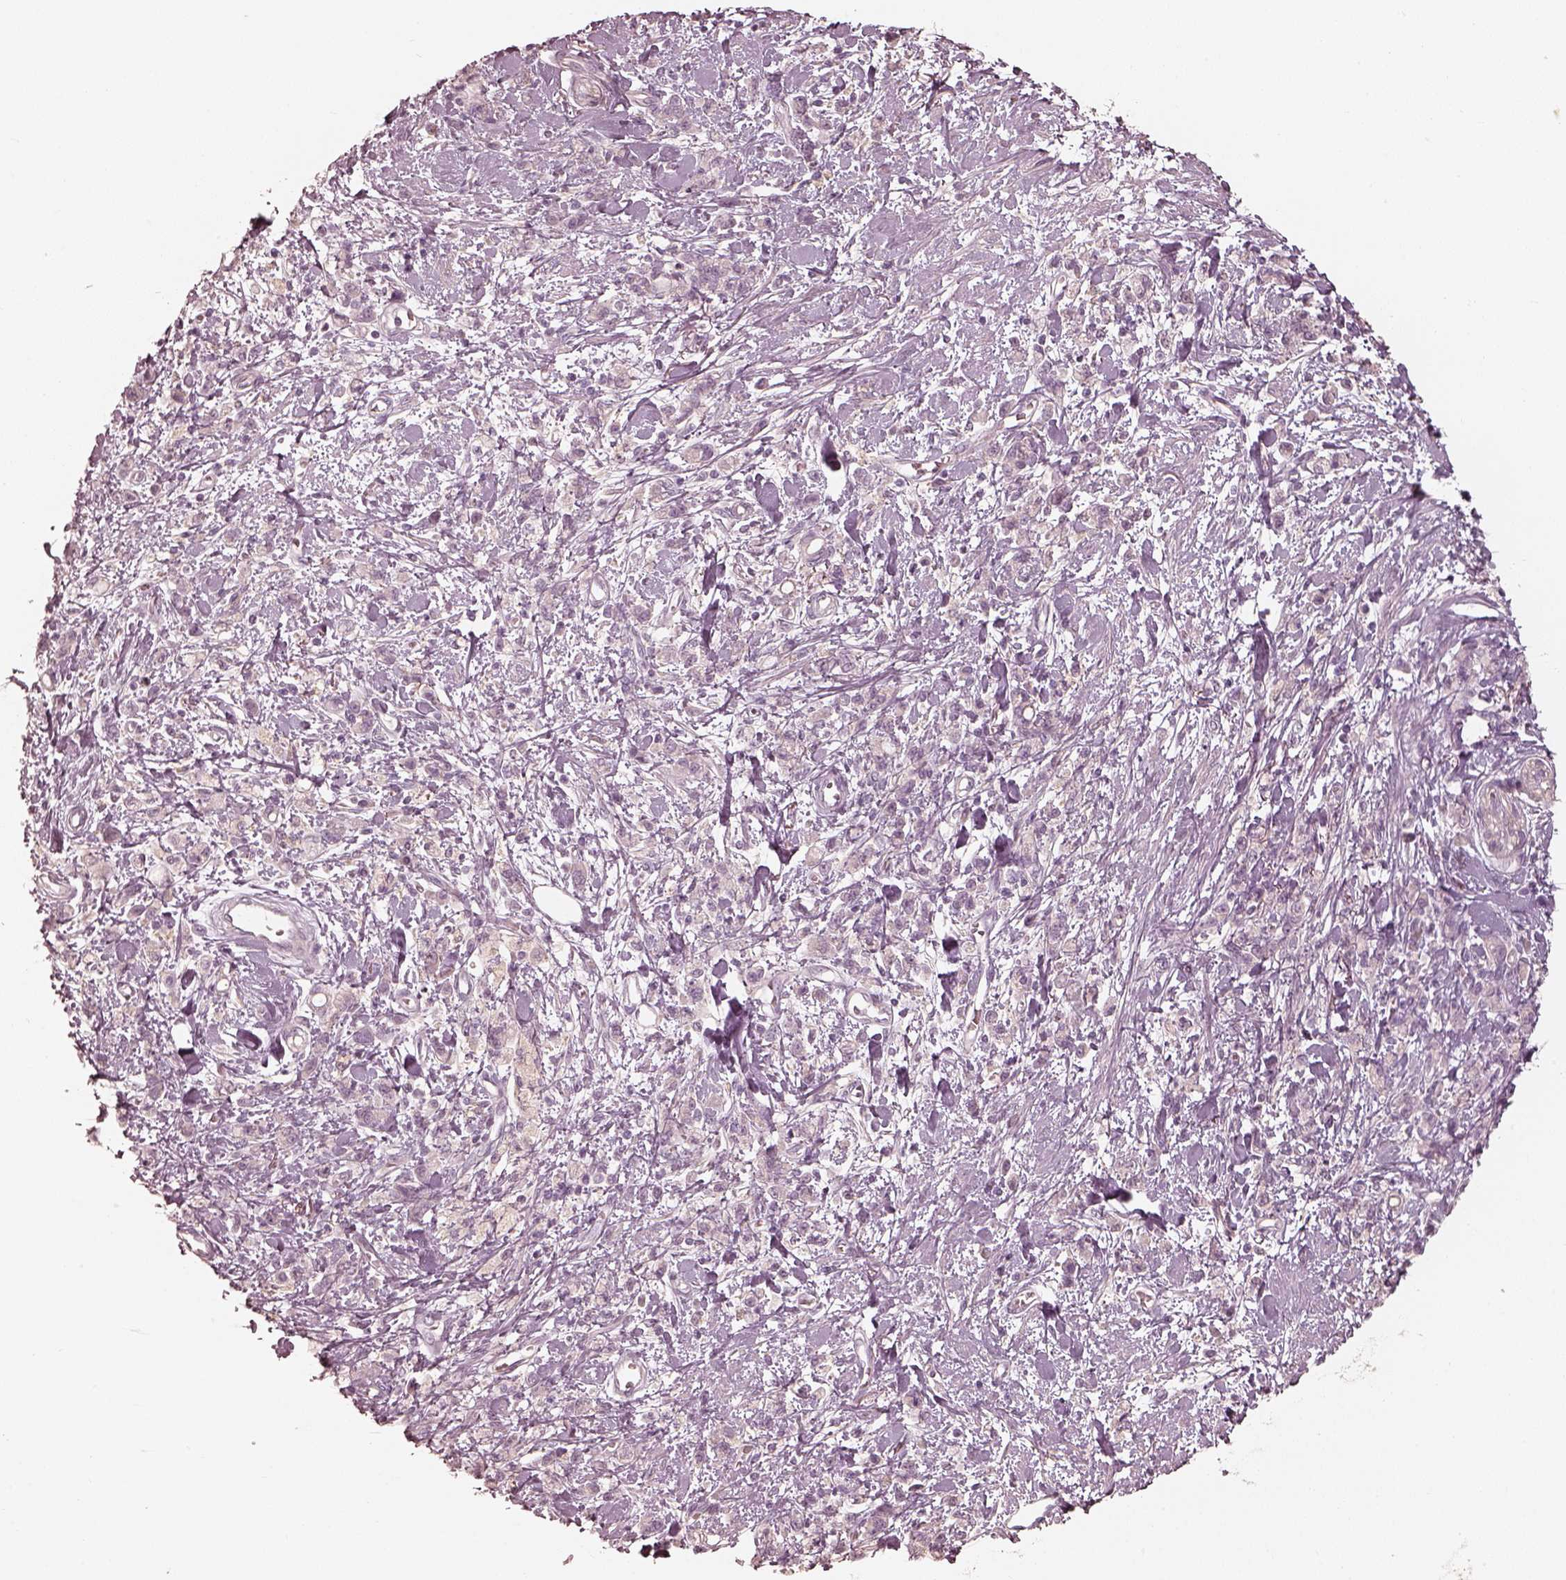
{"staining": {"intensity": "negative", "quantity": "none", "location": "none"}, "tissue": "stomach cancer", "cell_type": "Tumor cells", "image_type": "cancer", "snomed": [{"axis": "morphology", "description": "Adenocarcinoma, NOS"}, {"axis": "topography", "description": "Stomach"}], "caption": "A photomicrograph of adenocarcinoma (stomach) stained for a protein demonstrates no brown staining in tumor cells.", "gene": "FMNL2", "patient": {"sex": "male", "age": 77}}